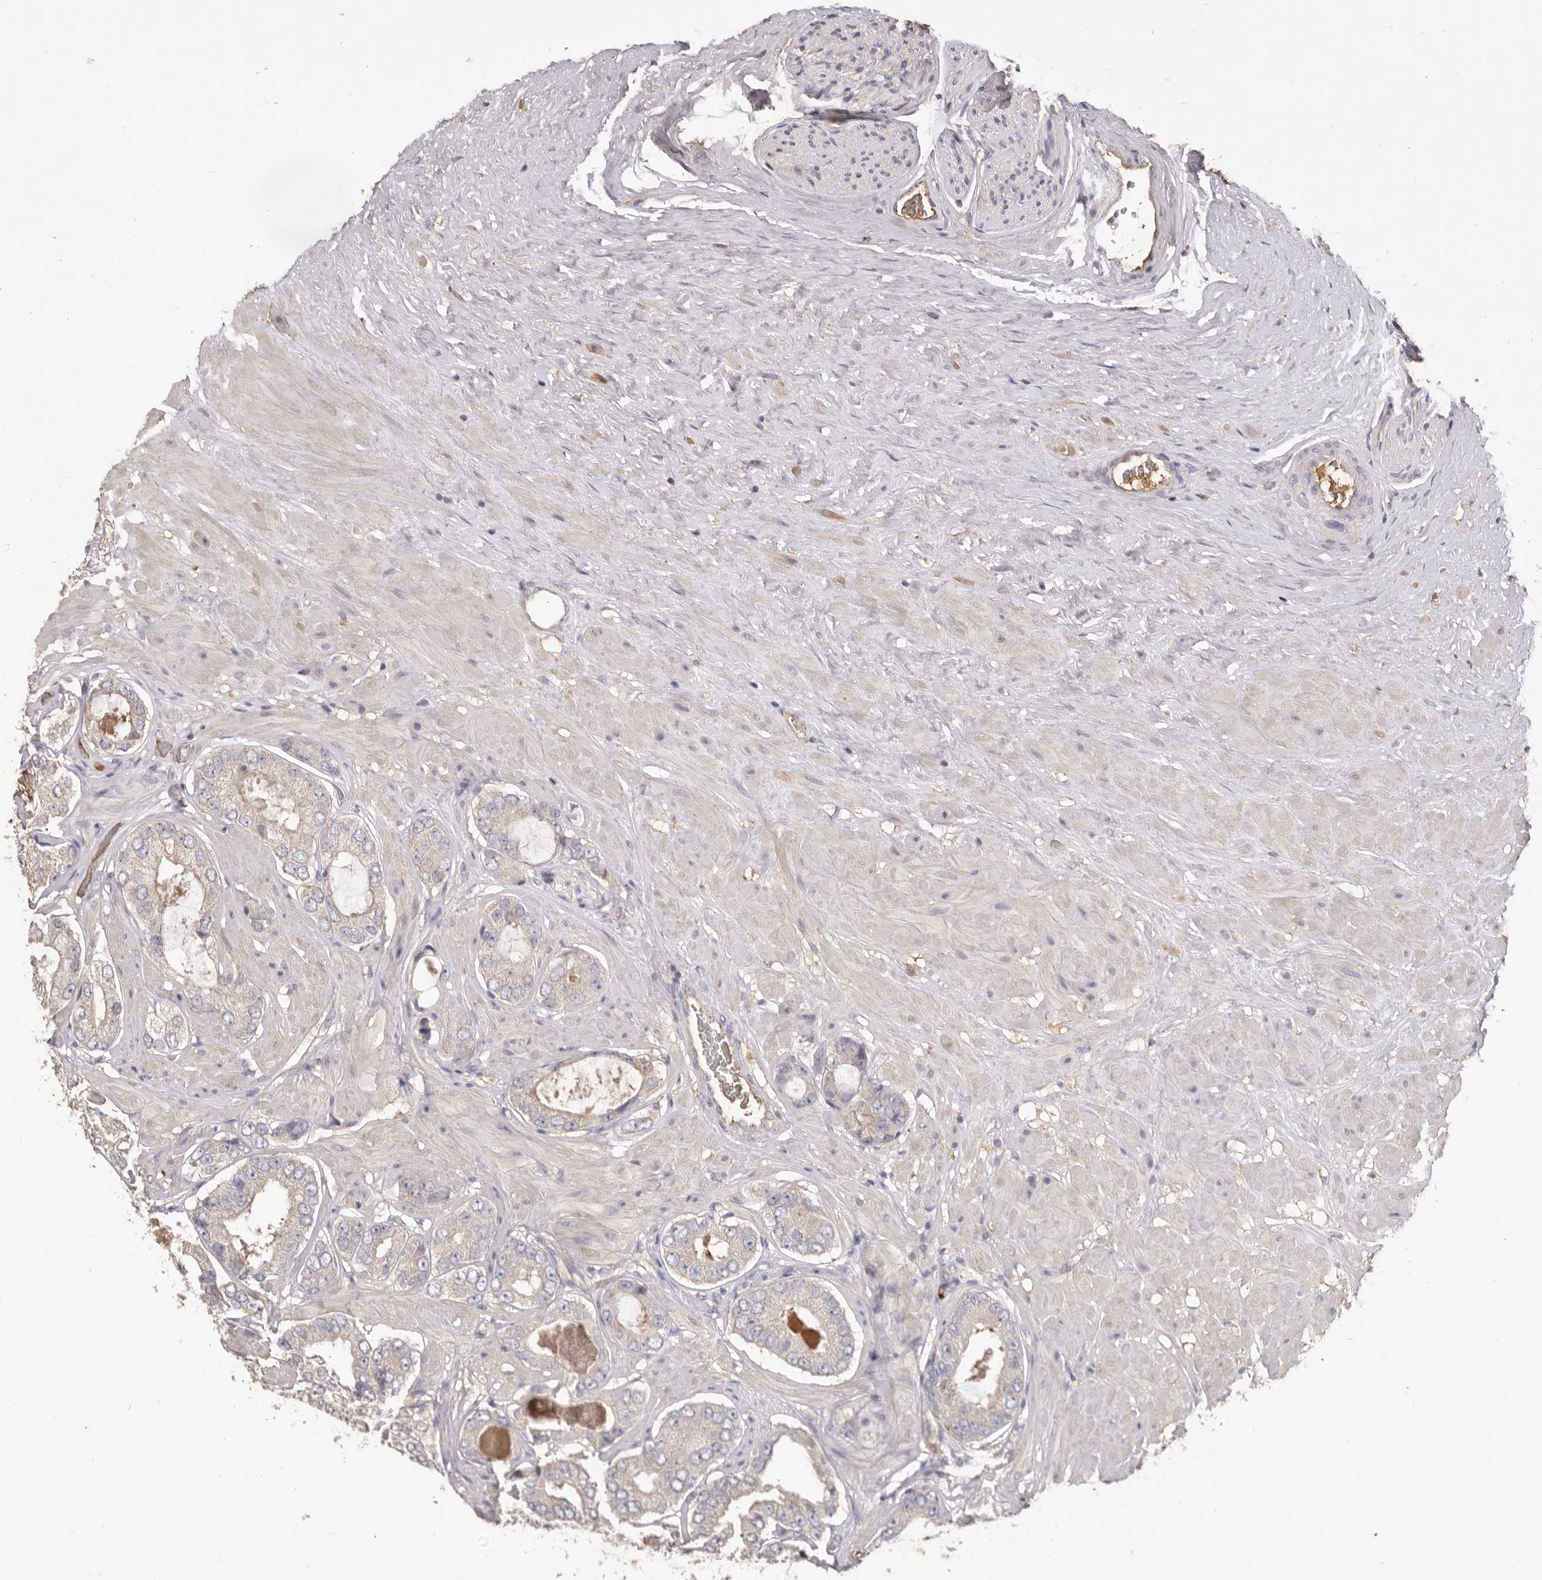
{"staining": {"intensity": "negative", "quantity": "none", "location": "none"}, "tissue": "prostate cancer", "cell_type": "Tumor cells", "image_type": "cancer", "snomed": [{"axis": "morphology", "description": "Adenocarcinoma, High grade"}, {"axis": "topography", "description": "Prostate"}], "caption": "Tumor cells show no significant expression in prostate adenocarcinoma (high-grade). (Stains: DAB IHC with hematoxylin counter stain, Microscopy: brightfield microscopy at high magnification).", "gene": "HCAR2", "patient": {"sex": "male", "age": 59}}